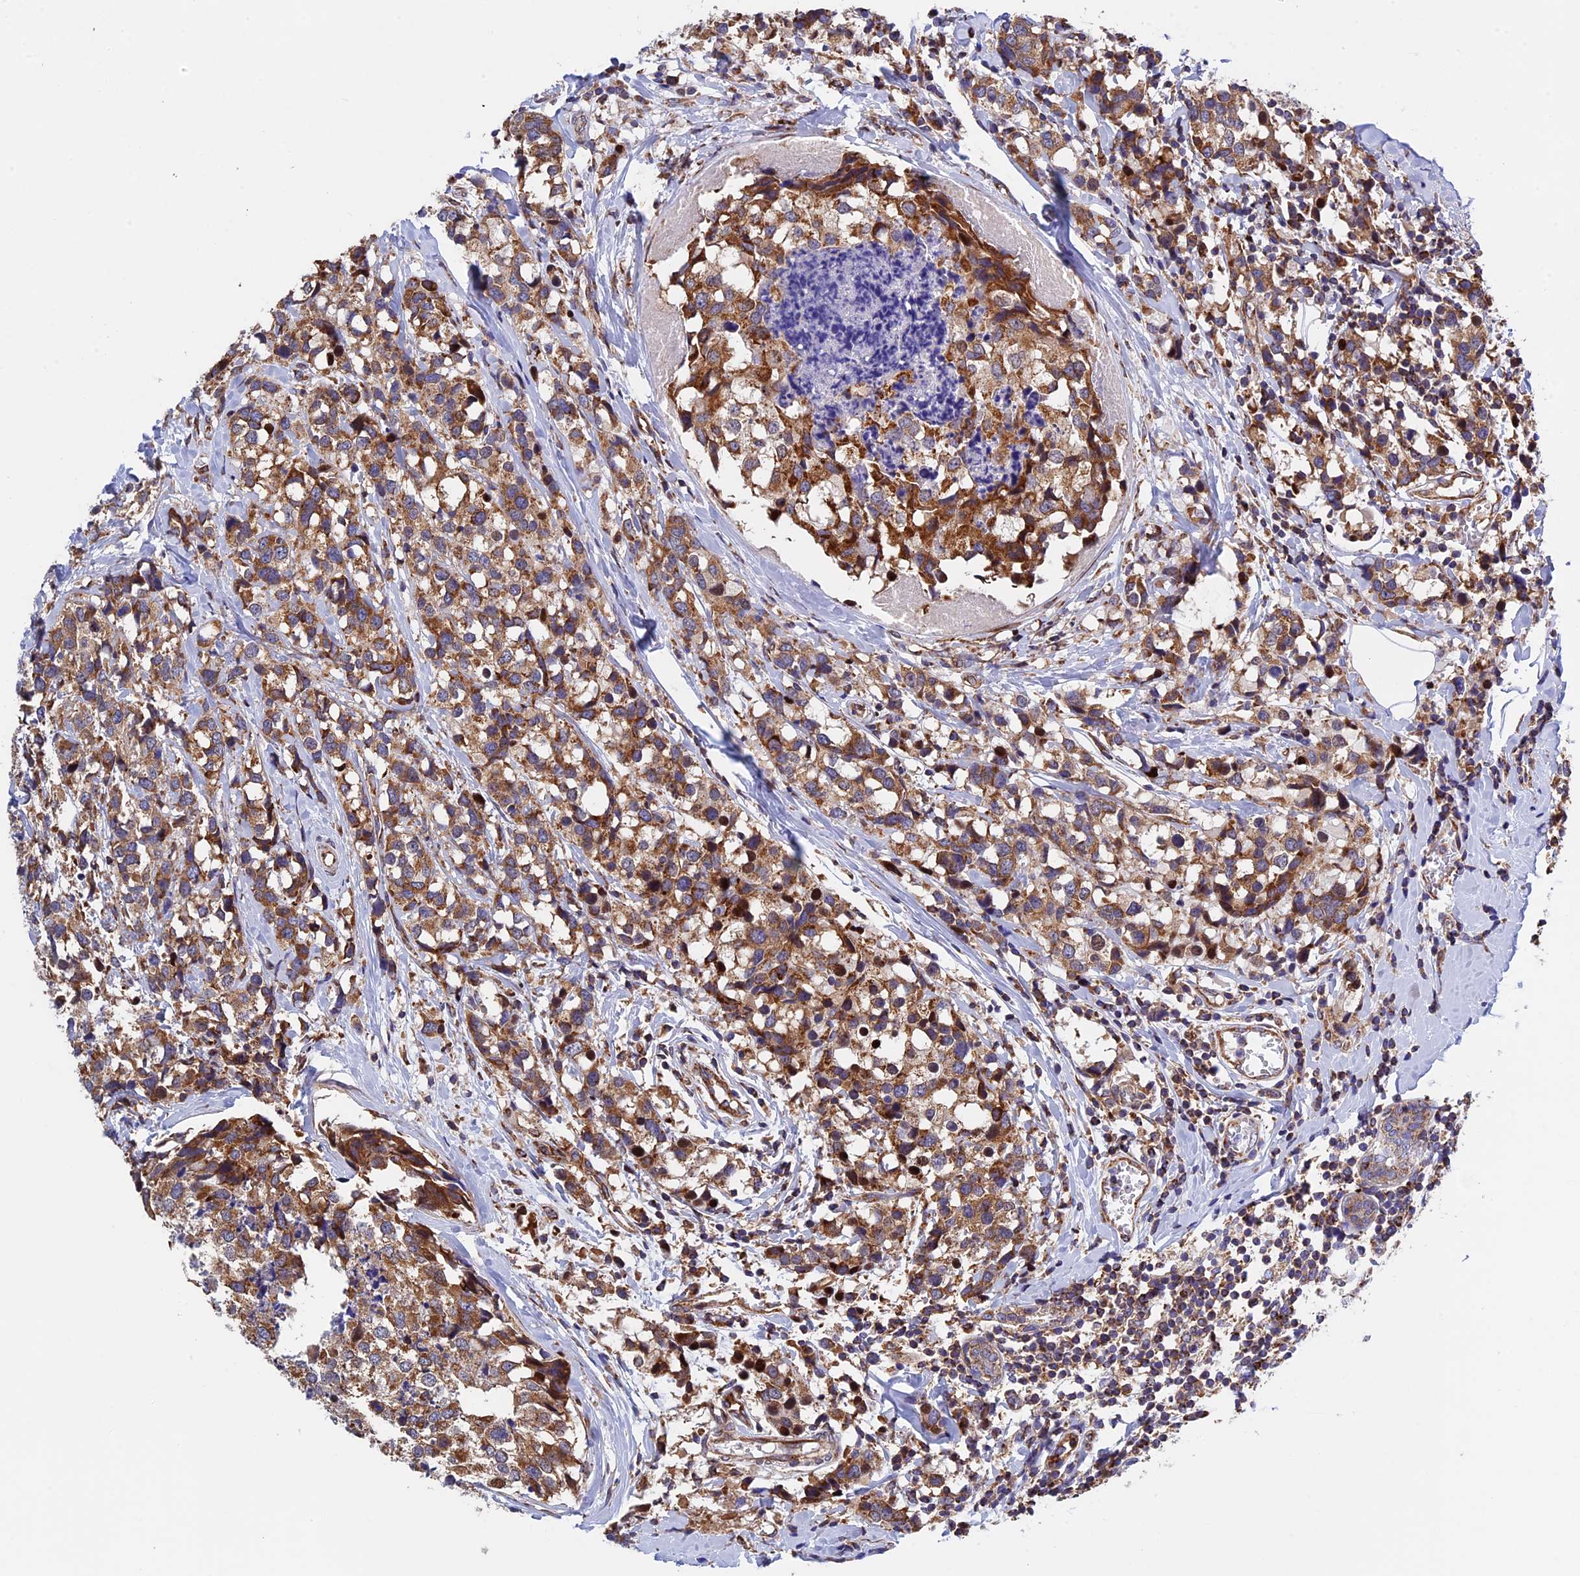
{"staining": {"intensity": "moderate", "quantity": ">75%", "location": "cytoplasmic/membranous"}, "tissue": "breast cancer", "cell_type": "Tumor cells", "image_type": "cancer", "snomed": [{"axis": "morphology", "description": "Lobular carcinoma"}, {"axis": "topography", "description": "Breast"}], "caption": "Immunohistochemical staining of human breast lobular carcinoma exhibits moderate cytoplasmic/membranous protein staining in about >75% of tumor cells. The protein of interest is stained brown, and the nuclei are stained in blue (DAB IHC with brightfield microscopy, high magnification).", "gene": "SLC9A5", "patient": {"sex": "female", "age": 59}}